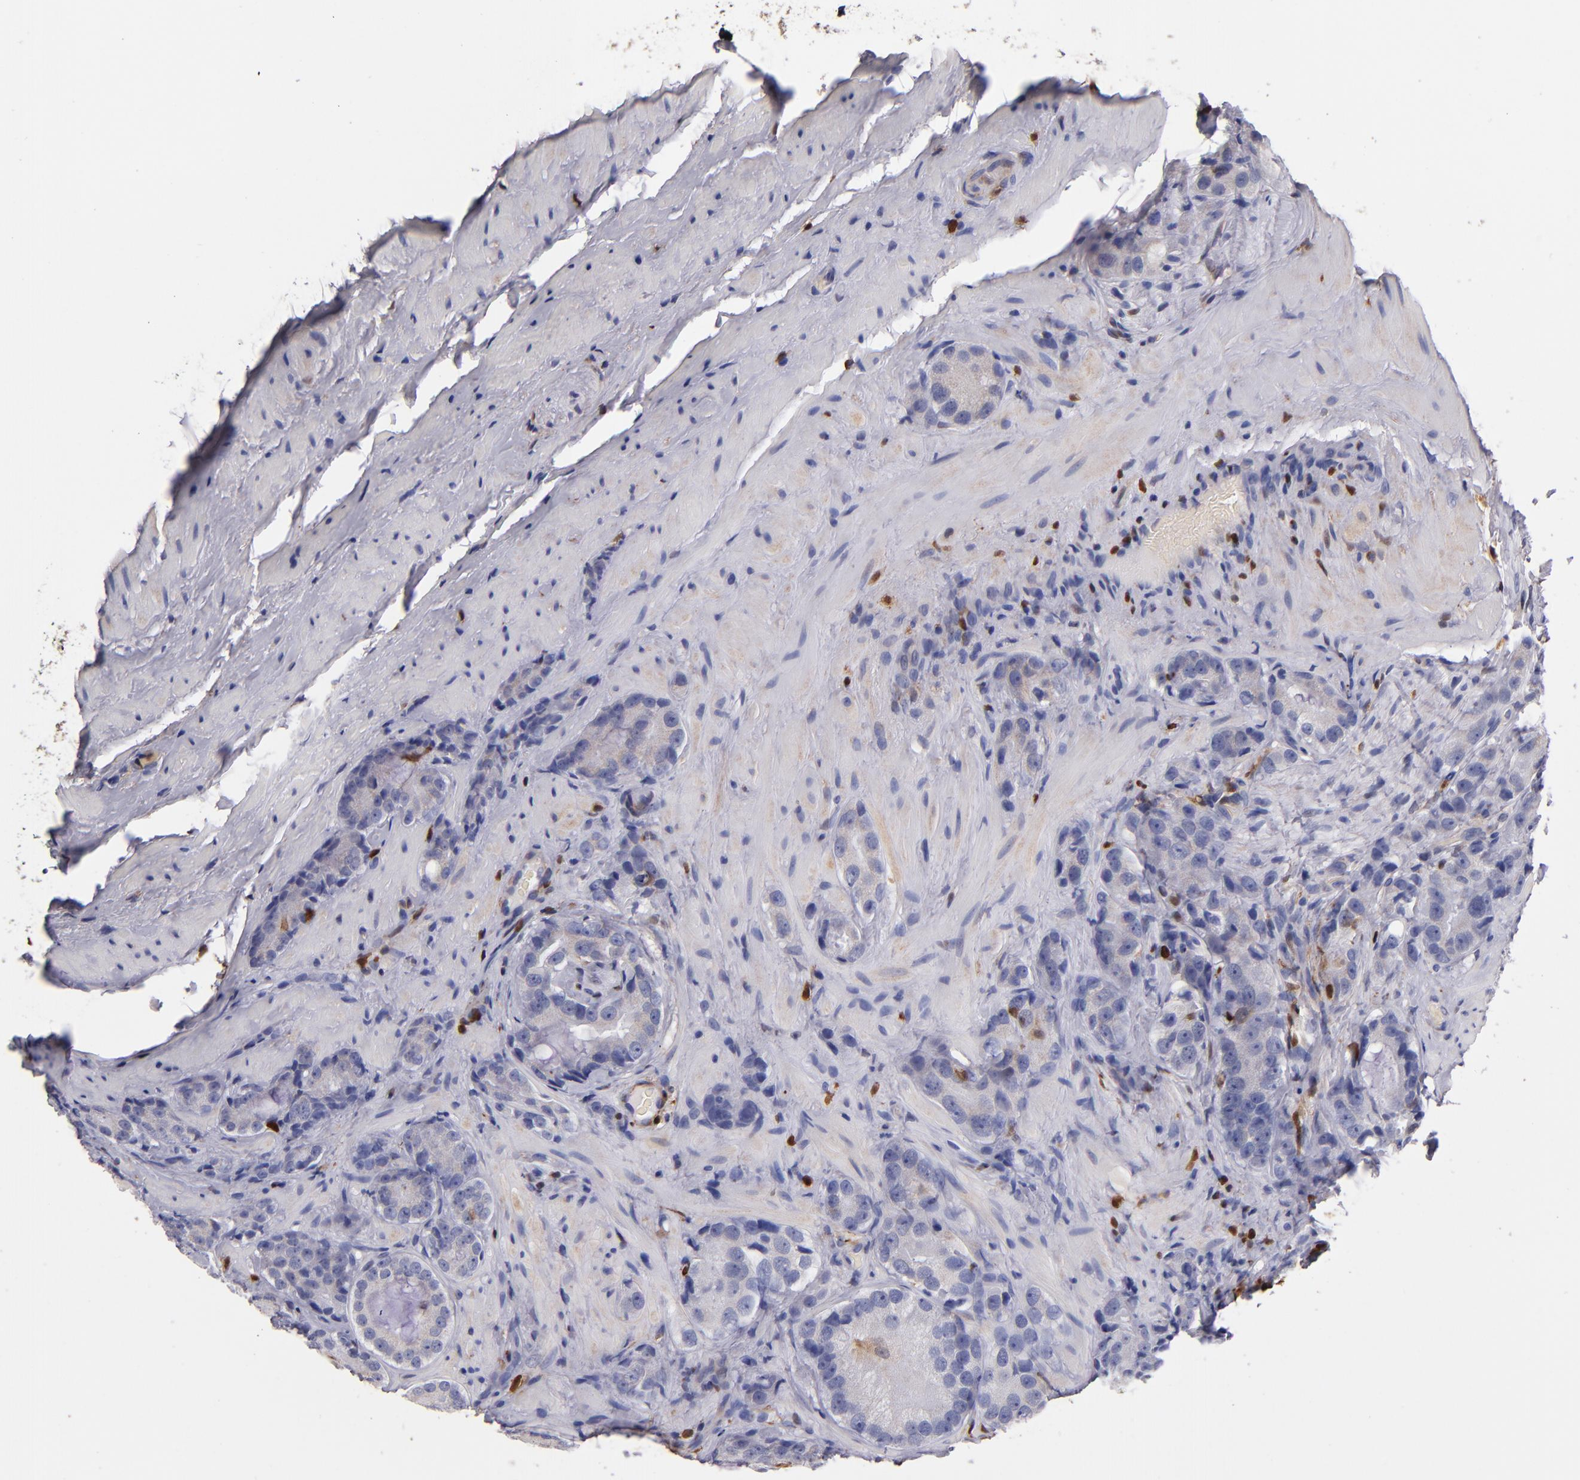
{"staining": {"intensity": "negative", "quantity": "none", "location": "none"}, "tissue": "prostate cancer", "cell_type": "Tumor cells", "image_type": "cancer", "snomed": [{"axis": "morphology", "description": "Adenocarcinoma, High grade"}, {"axis": "topography", "description": "Prostate"}], "caption": "Micrograph shows no protein positivity in tumor cells of prostate adenocarcinoma (high-grade) tissue. (Brightfield microscopy of DAB immunohistochemistry at high magnification).", "gene": "S100A4", "patient": {"sex": "male", "age": 70}}